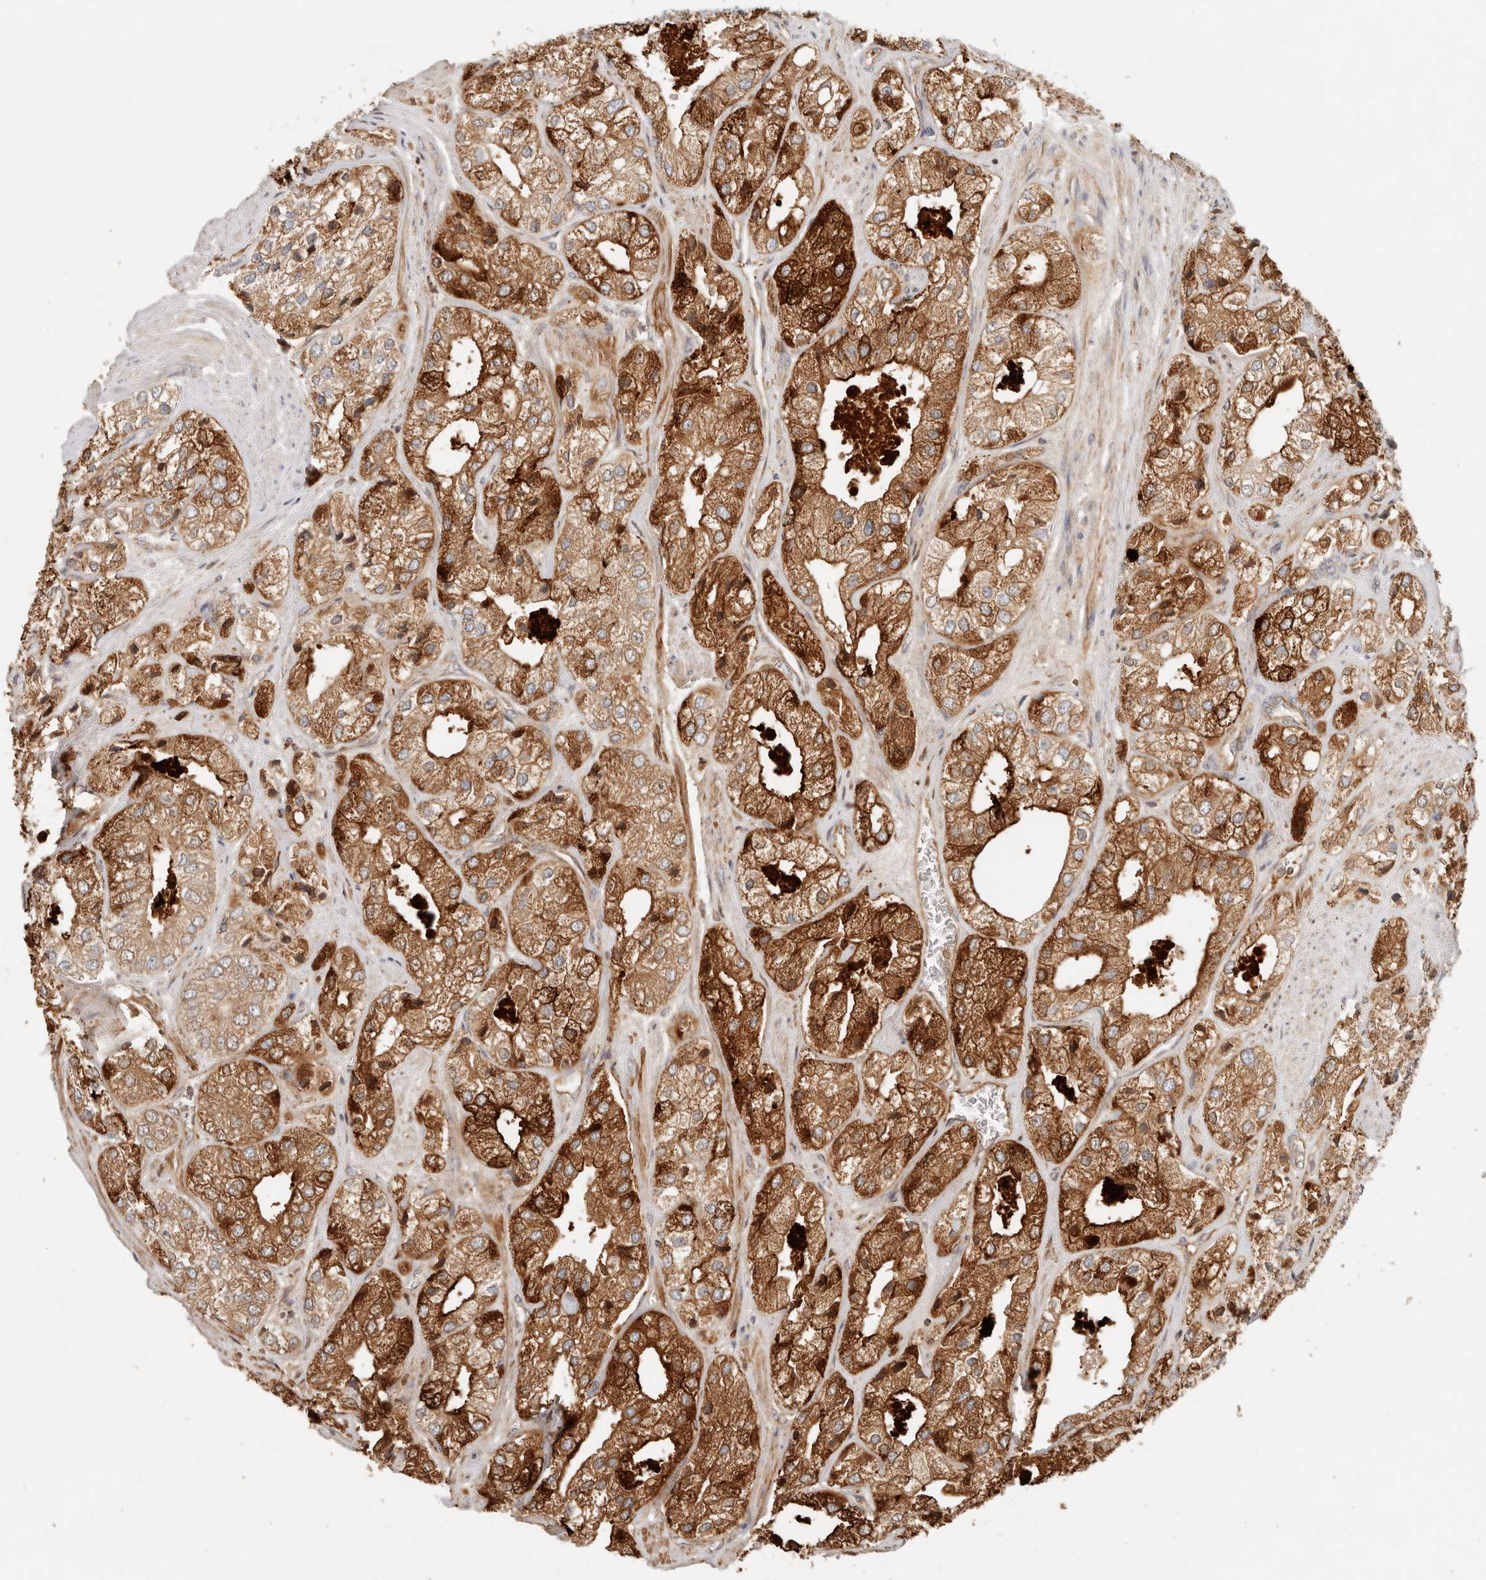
{"staining": {"intensity": "strong", "quantity": ">75%", "location": "cytoplasmic/membranous"}, "tissue": "prostate cancer", "cell_type": "Tumor cells", "image_type": "cancer", "snomed": [{"axis": "morphology", "description": "Adenocarcinoma, High grade"}, {"axis": "topography", "description": "Prostate"}], "caption": "Prostate adenocarcinoma (high-grade) was stained to show a protein in brown. There is high levels of strong cytoplasmic/membranous positivity in about >75% of tumor cells.", "gene": "ARHGEF10L", "patient": {"sex": "male", "age": 50}}